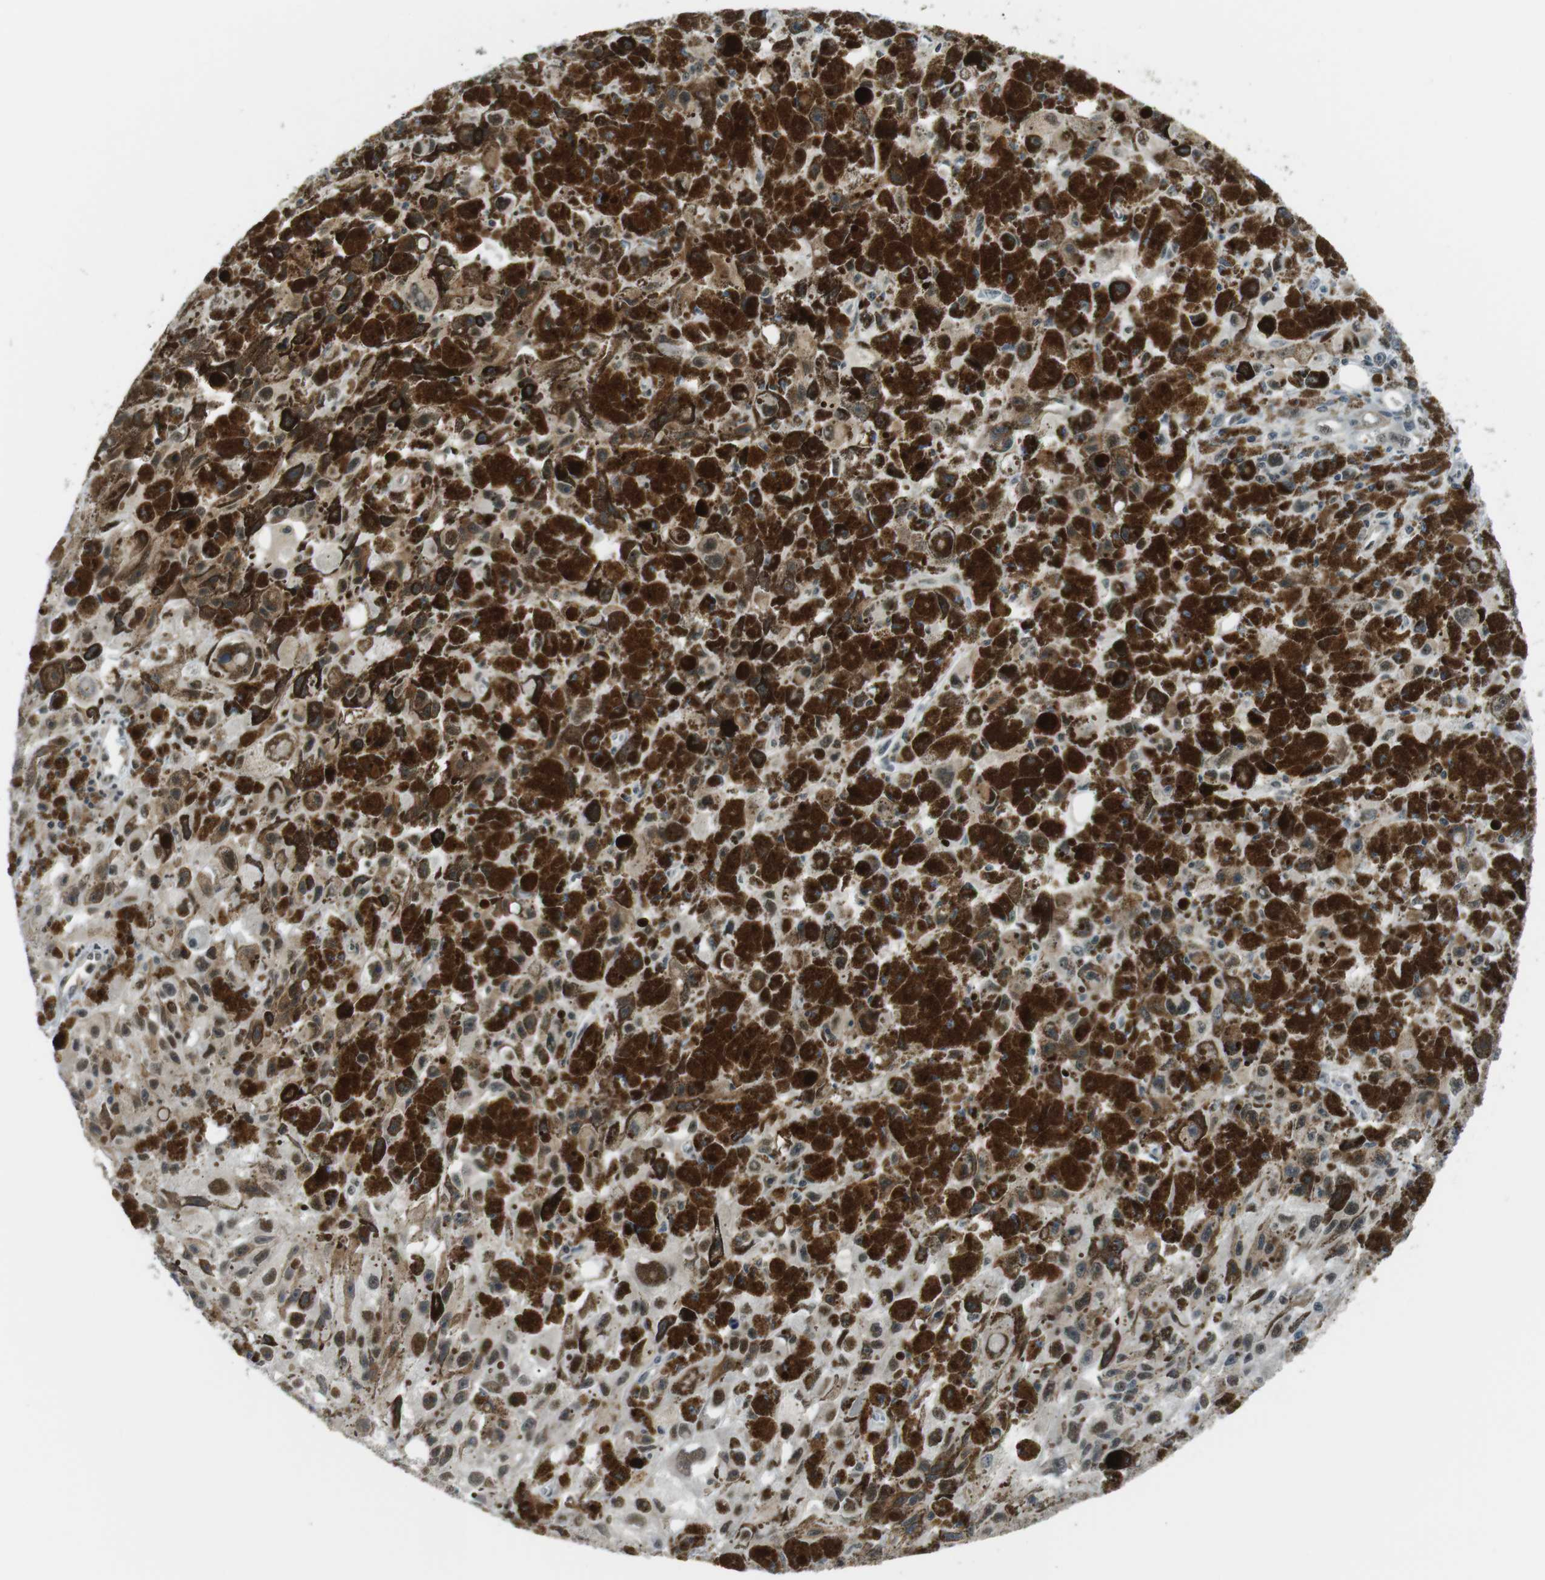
{"staining": {"intensity": "moderate", "quantity": ">75%", "location": "cytoplasmic/membranous,nuclear"}, "tissue": "melanoma", "cell_type": "Tumor cells", "image_type": "cancer", "snomed": [{"axis": "morphology", "description": "Malignant melanoma, NOS"}, {"axis": "topography", "description": "Skin"}], "caption": "IHC of human malignant melanoma exhibits medium levels of moderate cytoplasmic/membranous and nuclear positivity in about >75% of tumor cells. The staining is performed using DAB (3,3'-diaminobenzidine) brown chromogen to label protein expression. The nuclei are counter-stained blue using hematoxylin.", "gene": "USP7", "patient": {"sex": "female", "age": 104}}